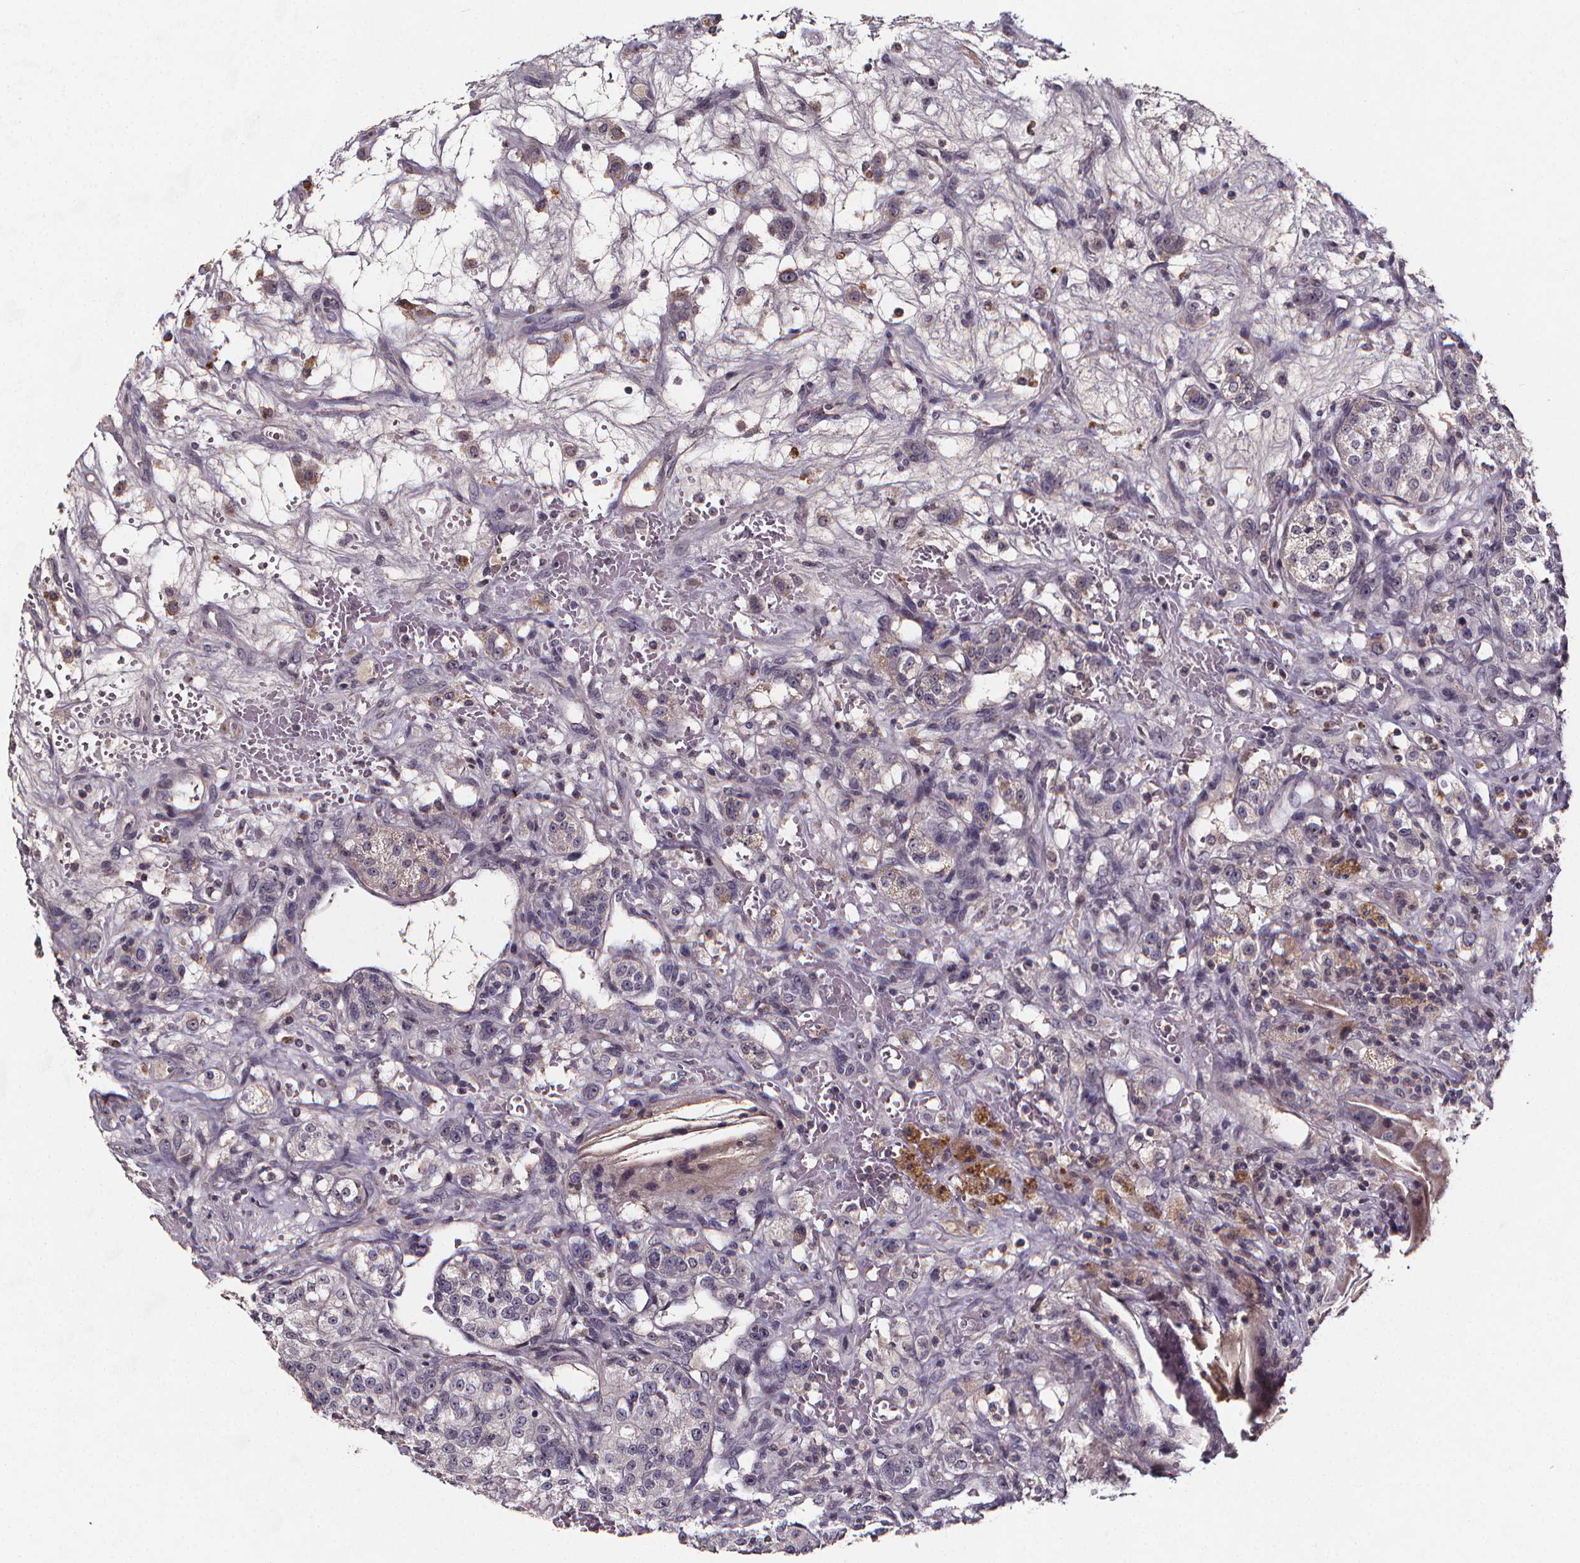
{"staining": {"intensity": "negative", "quantity": "none", "location": "none"}, "tissue": "renal cancer", "cell_type": "Tumor cells", "image_type": "cancer", "snomed": [{"axis": "morphology", "description": "Adenocarcinoma, NOS"}, {"axis": "topography", "description": "Kidney"}], "caption": "IHC of renal adenocarcinoma displays no staining in tumor cells.", "gene": "SPAG8", "patient": {"sex": "female", "age": 63}}